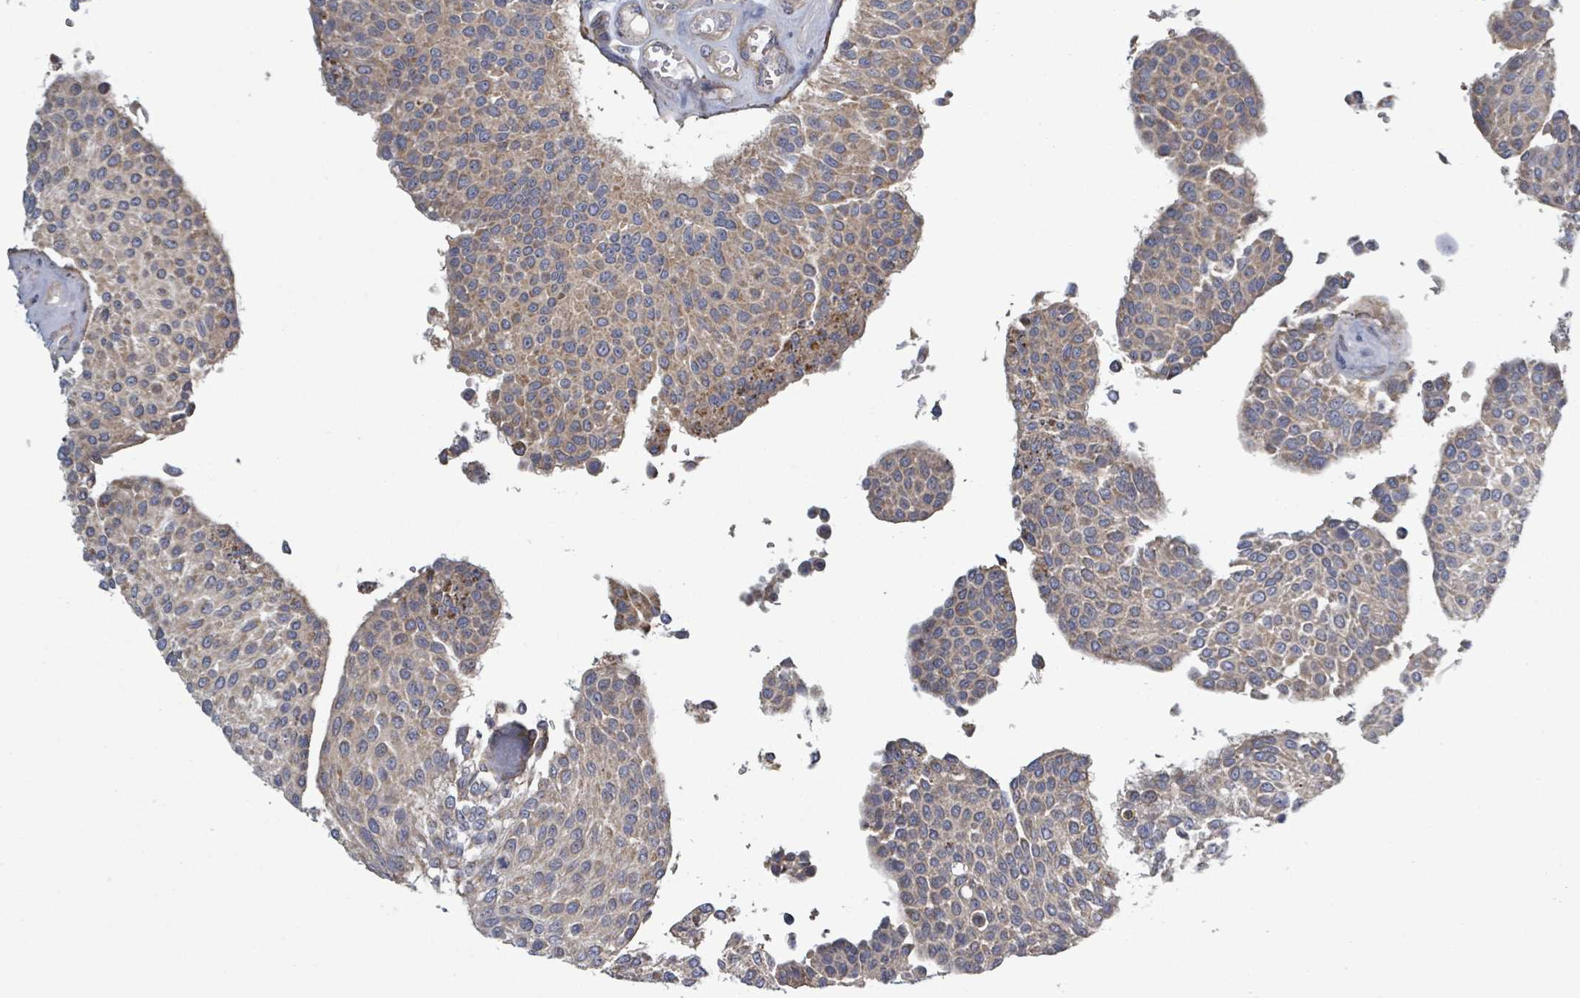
{"staining": {"intensity": "moderate", "quantity": ">75%", "location": "cytoplasmic/membranous"}, "tissue": "urothelial cancer", "cell_type": "Tumor cells", "image_type": "cancer", "snomed": [{"axis": "morphology", "description": "Urothelial carcinoma, NOS"}, {"axis": "topography", "description": "Urinary bladder"}], "caption": "Tumor cells display medium levels of moderate cytoplasmic/membranous positivity in about >75% of cells in transitional cell carcinoma.", "gene": "ADCK1", "patient": {"sex": "male", "age": 55}}